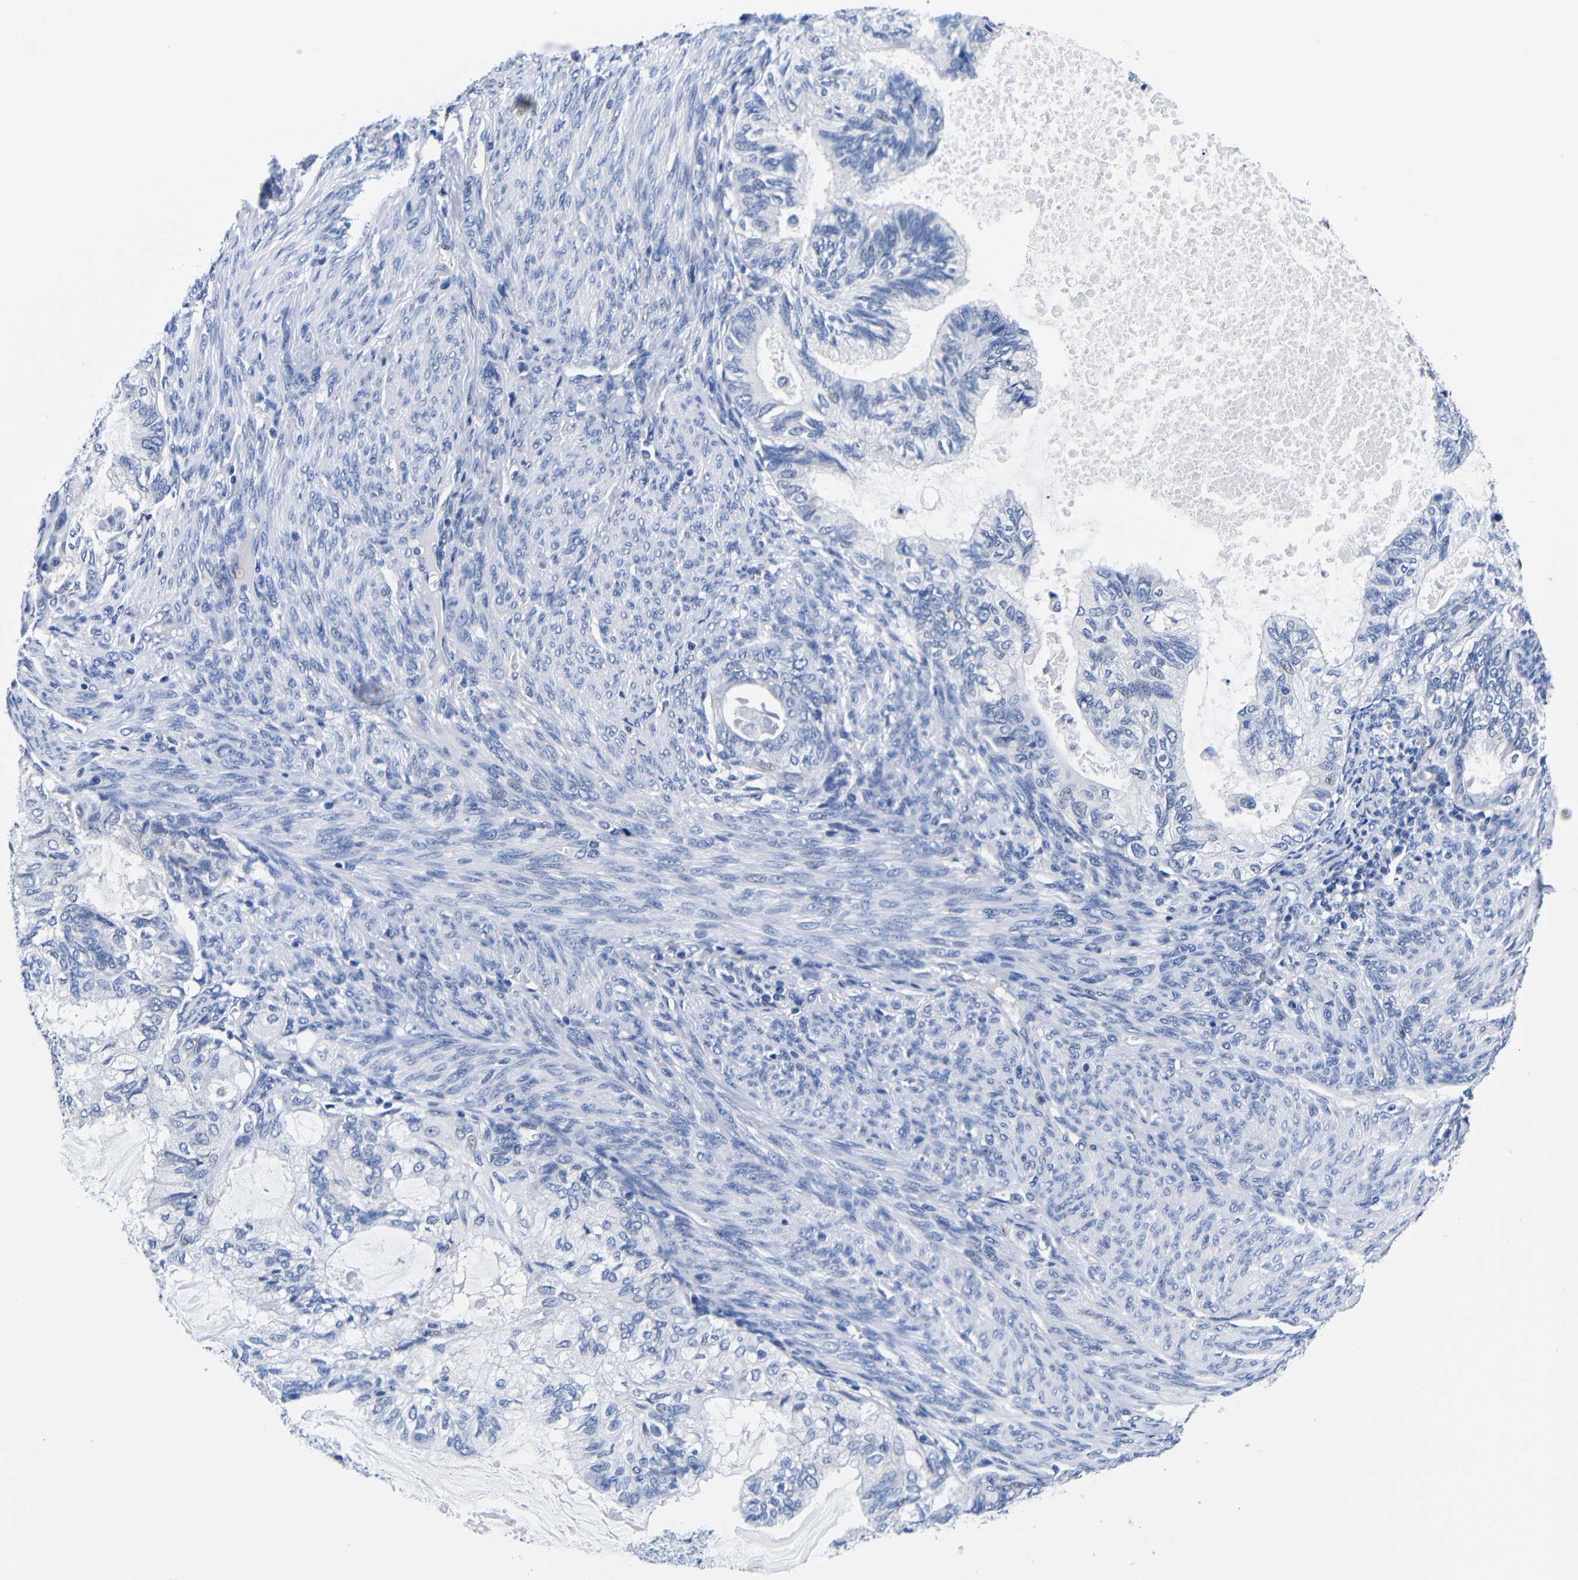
{"staining": {"intensity": "negative", "quantity": "none", "location": "none"}, "tissue": "cervical cancer", "cell_type": "Tumor cells", "image_type": "cancer", "snomed": [{"axis": "morphology", "description": "Normal tissue, NOS"}, {"axis": "morphology", "description": "Adenocarcinoma, NOS"}, {"axis": "topography", "description": "Cervix"}, {"axis": "topography", "description": "Endometrium"}], "caption": "Immunohistochemical staining of adenocarcinoma (cervical) demonstrates no significant positivity in tumor cells.", "gene": "CLEC4G", "patient": {"sex": "female", "age": 86}}